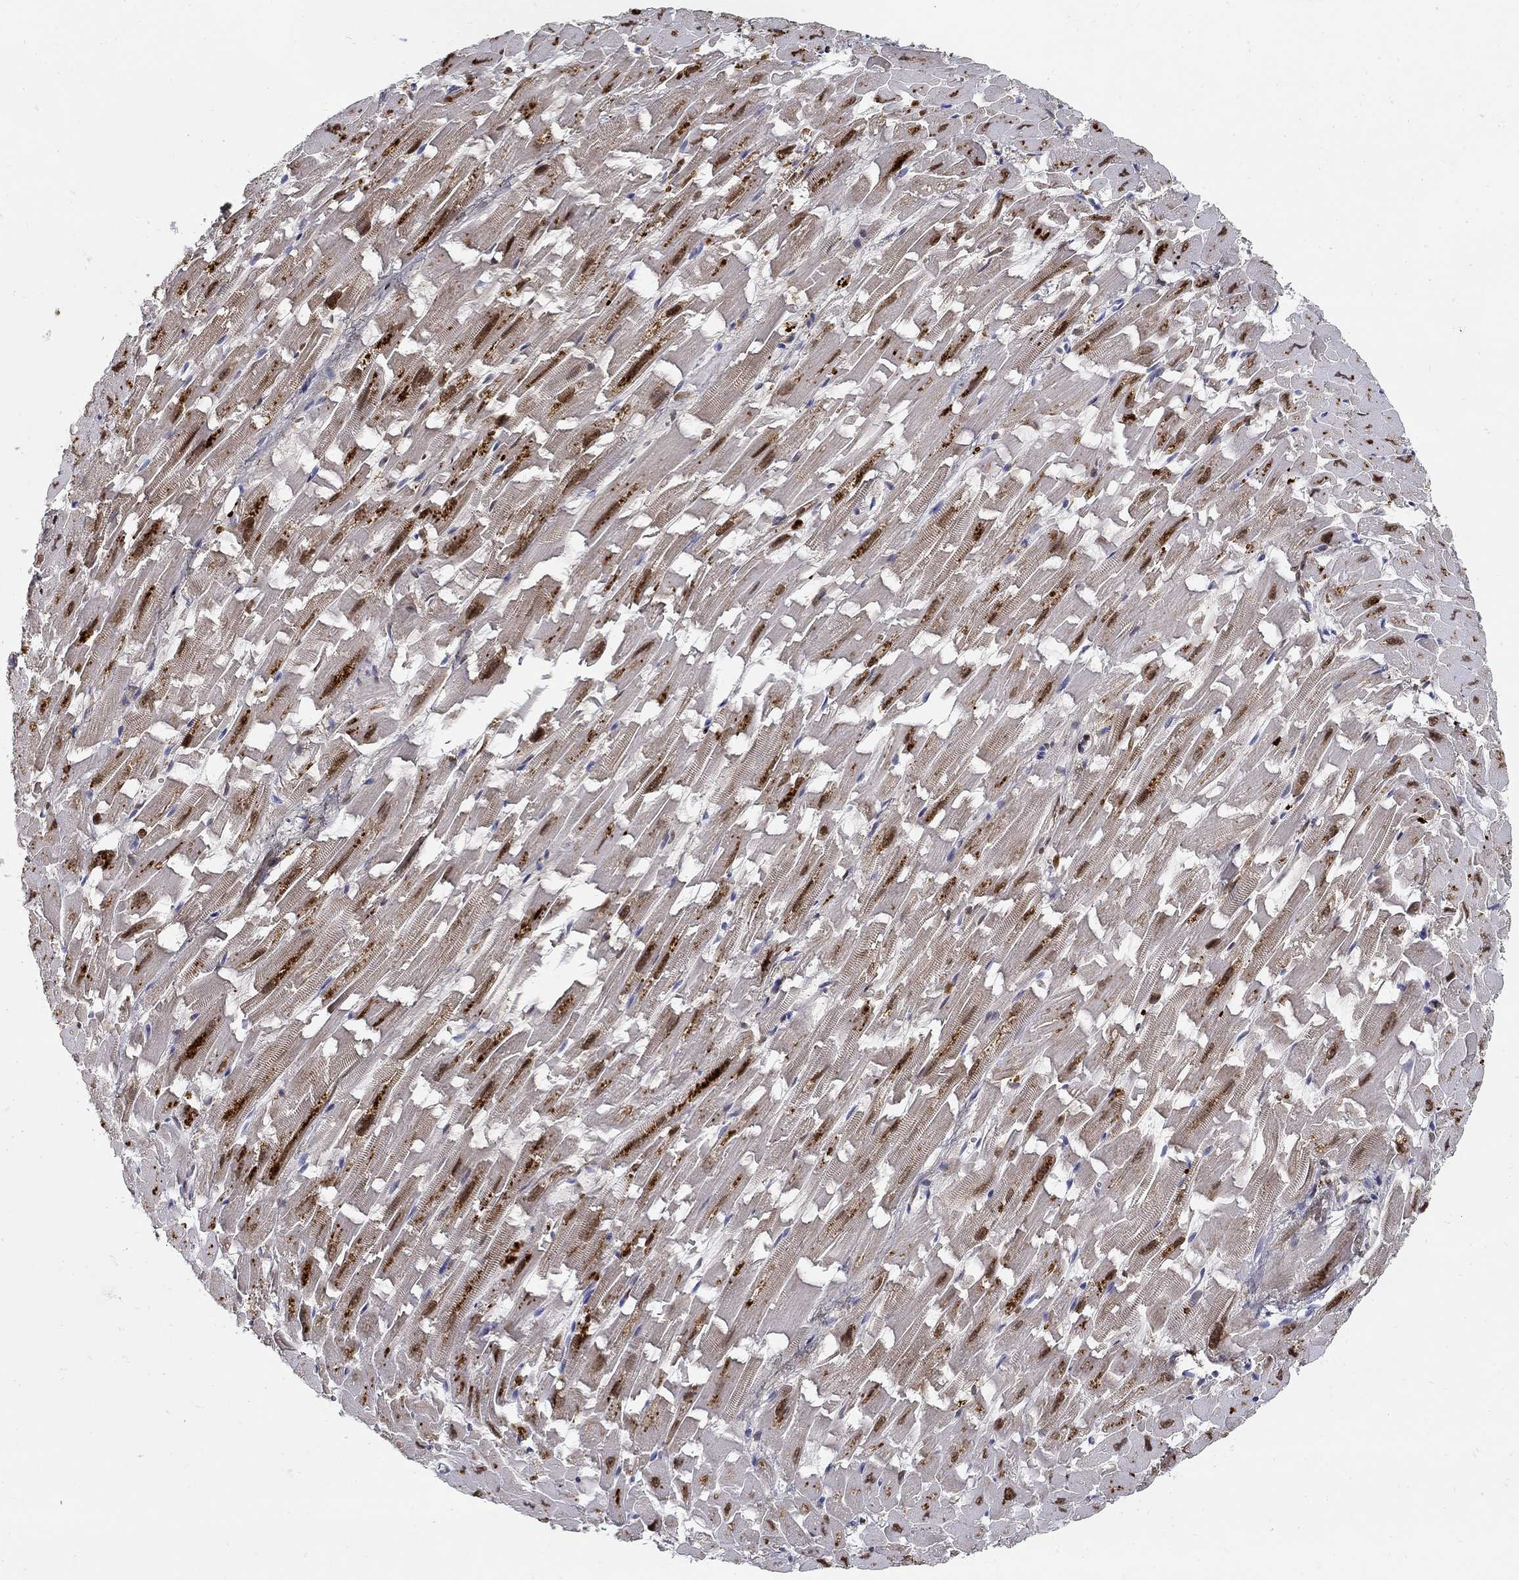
{"staining": {"intensity": "negative", "quantity": "none", "location": "none"}, "tissue": "heart muscle", "cell_type": "Cardiomyocytes", "image_type": "normal", "snomed": [{"axis": "morphology", "description": "Normal tissue, NOS"}, {"axis": "topography", "description": "Heart"}], "caption": "This micrograph is of unremarkable heart muscle stained with immunohistochemistry to label a protein in brown with the nuclei are counter-stained blue. There is no positivity in cardiomyocytes. The staining was performed using DAB (3,3'-diaminobenzidine) to visualize the protein expression in brown, while the nuclei were stained in blue with hematoxylin (Magnification: 20x).", "gene": "TGFBI", "patient": {"sex": "female", "age": 64}}